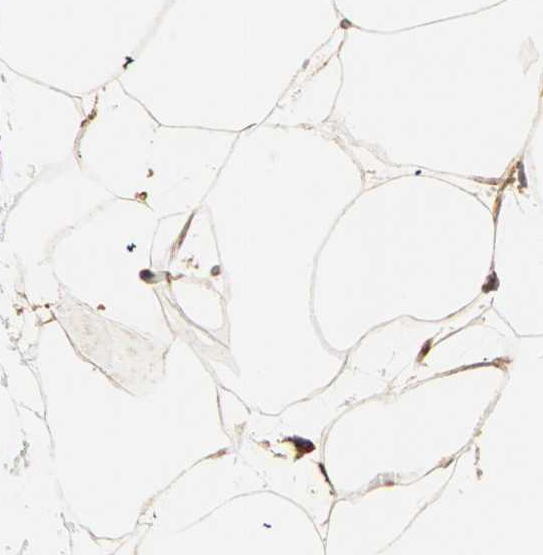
{"staining": {"intensity": "moderate", "quantity": ">75%", "location": "cytoplasmic/membranous"}, "tissue": "adipose tissue", "cell_type": "Adipocytes", "image_type": "normal", "snomed": [{"axis": "morphology", "description": "Normal tissue, NOS"}, {"axis": "morphology", "description": "Duct carcinoma"}, {"axis": "topography", "description": "Breast"}, {"axis": "topography", "description": "Adipose tissue"}], "caption": "Immunohistochemical staining of normal adipose tissue reveals medium levels of moderate cytoplasmic/membranous staining in about >75% of adipocytes. (IHC, brightfield microscopy, high magnification).", "gene": "P4HA1", "patient": {"sex": "female", "age": 37}}